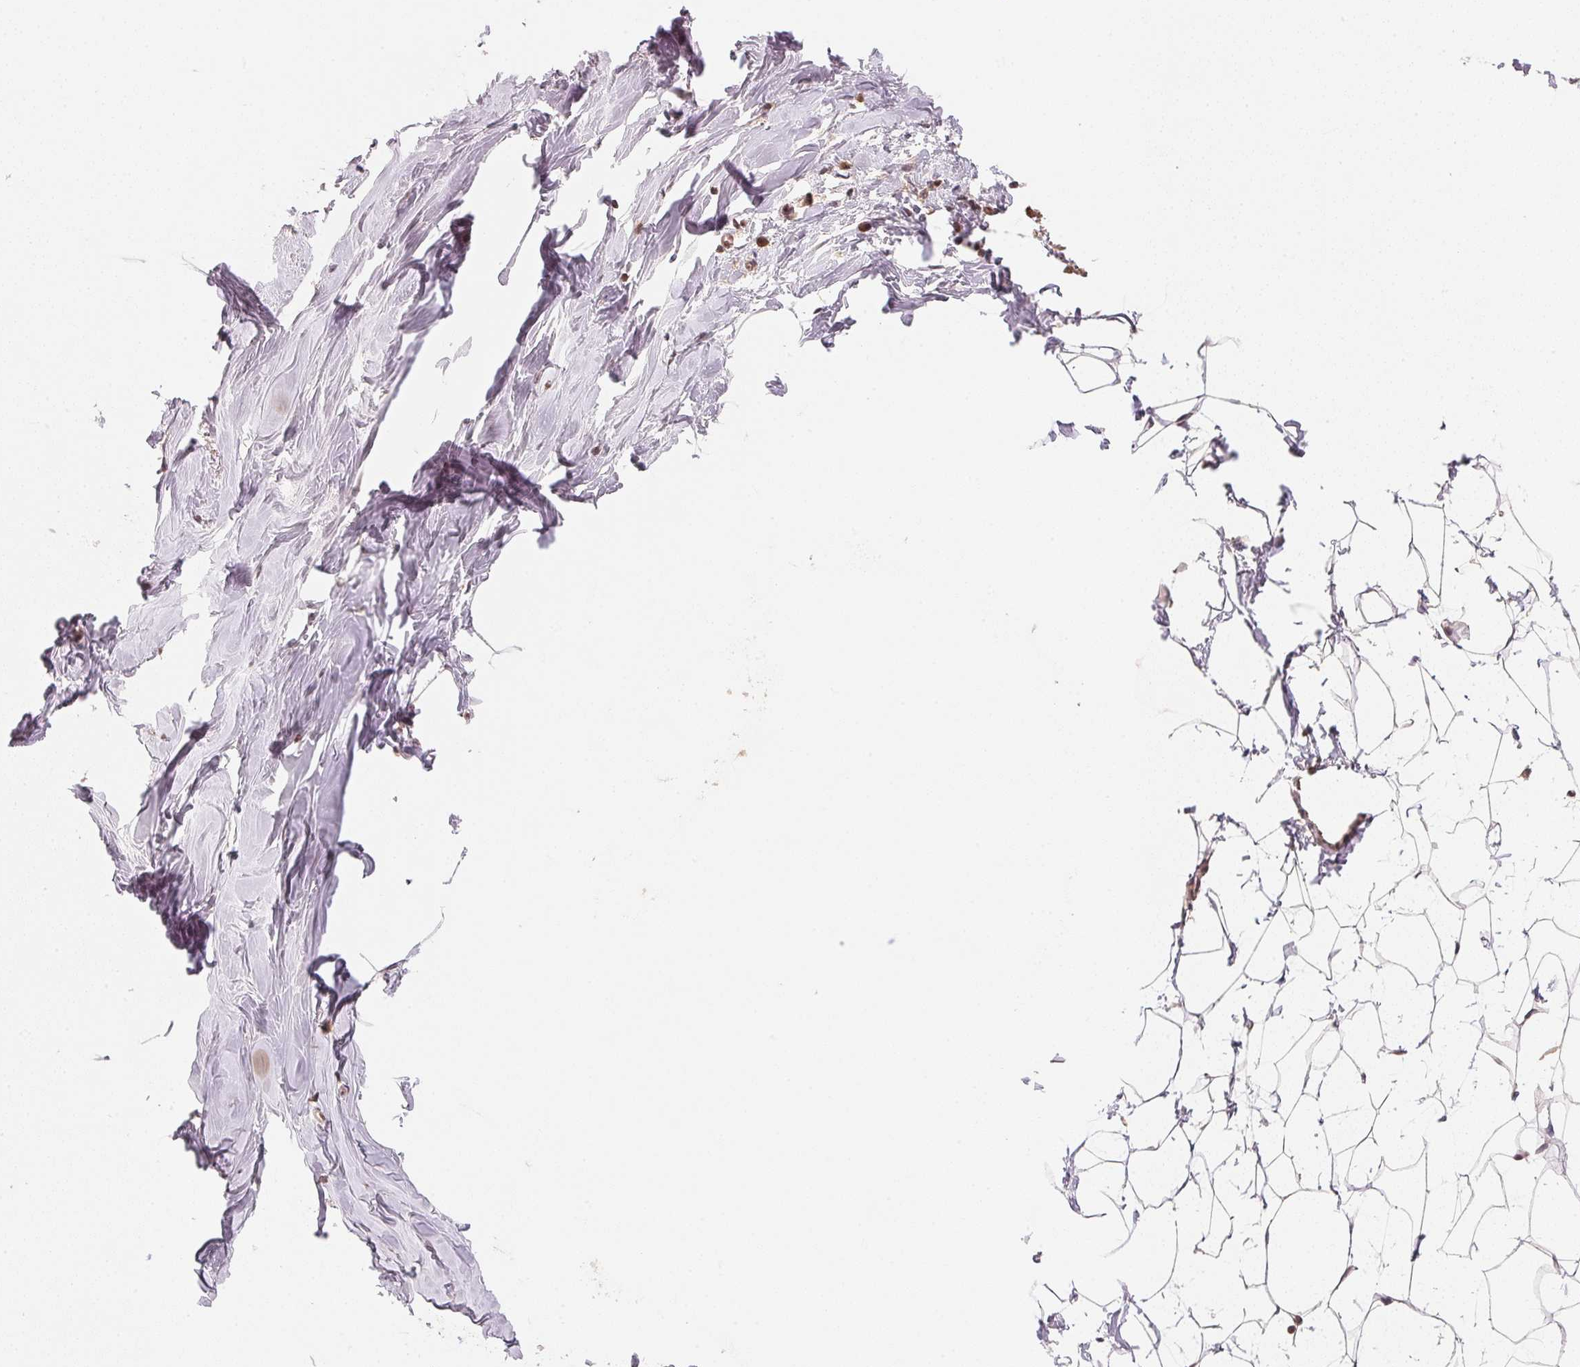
{"staining": {"intensity": "moderate", "quantity": "25%-75%", "location": "cytoplasmic/membranous,nuclear"}, "tissue": "breast", "cell_type": "Adipocytes", "image_type": "normal", "snomed": [{"axis": "morphology", "description": "Normal tissue, NOS"}, {"axis": "topography", "description": "Breast"}], "caption": "Adipocytes reveal medium levels of moderate cytoplasmic/membranous,nuclear positivity in approximately 25%-75% of cells in normal breast. (brown staining indicates protein expression, while blue staining denotes nuclei).", "gene": "CCDC102B", "patient": {"sex": "female", "age": 27}}